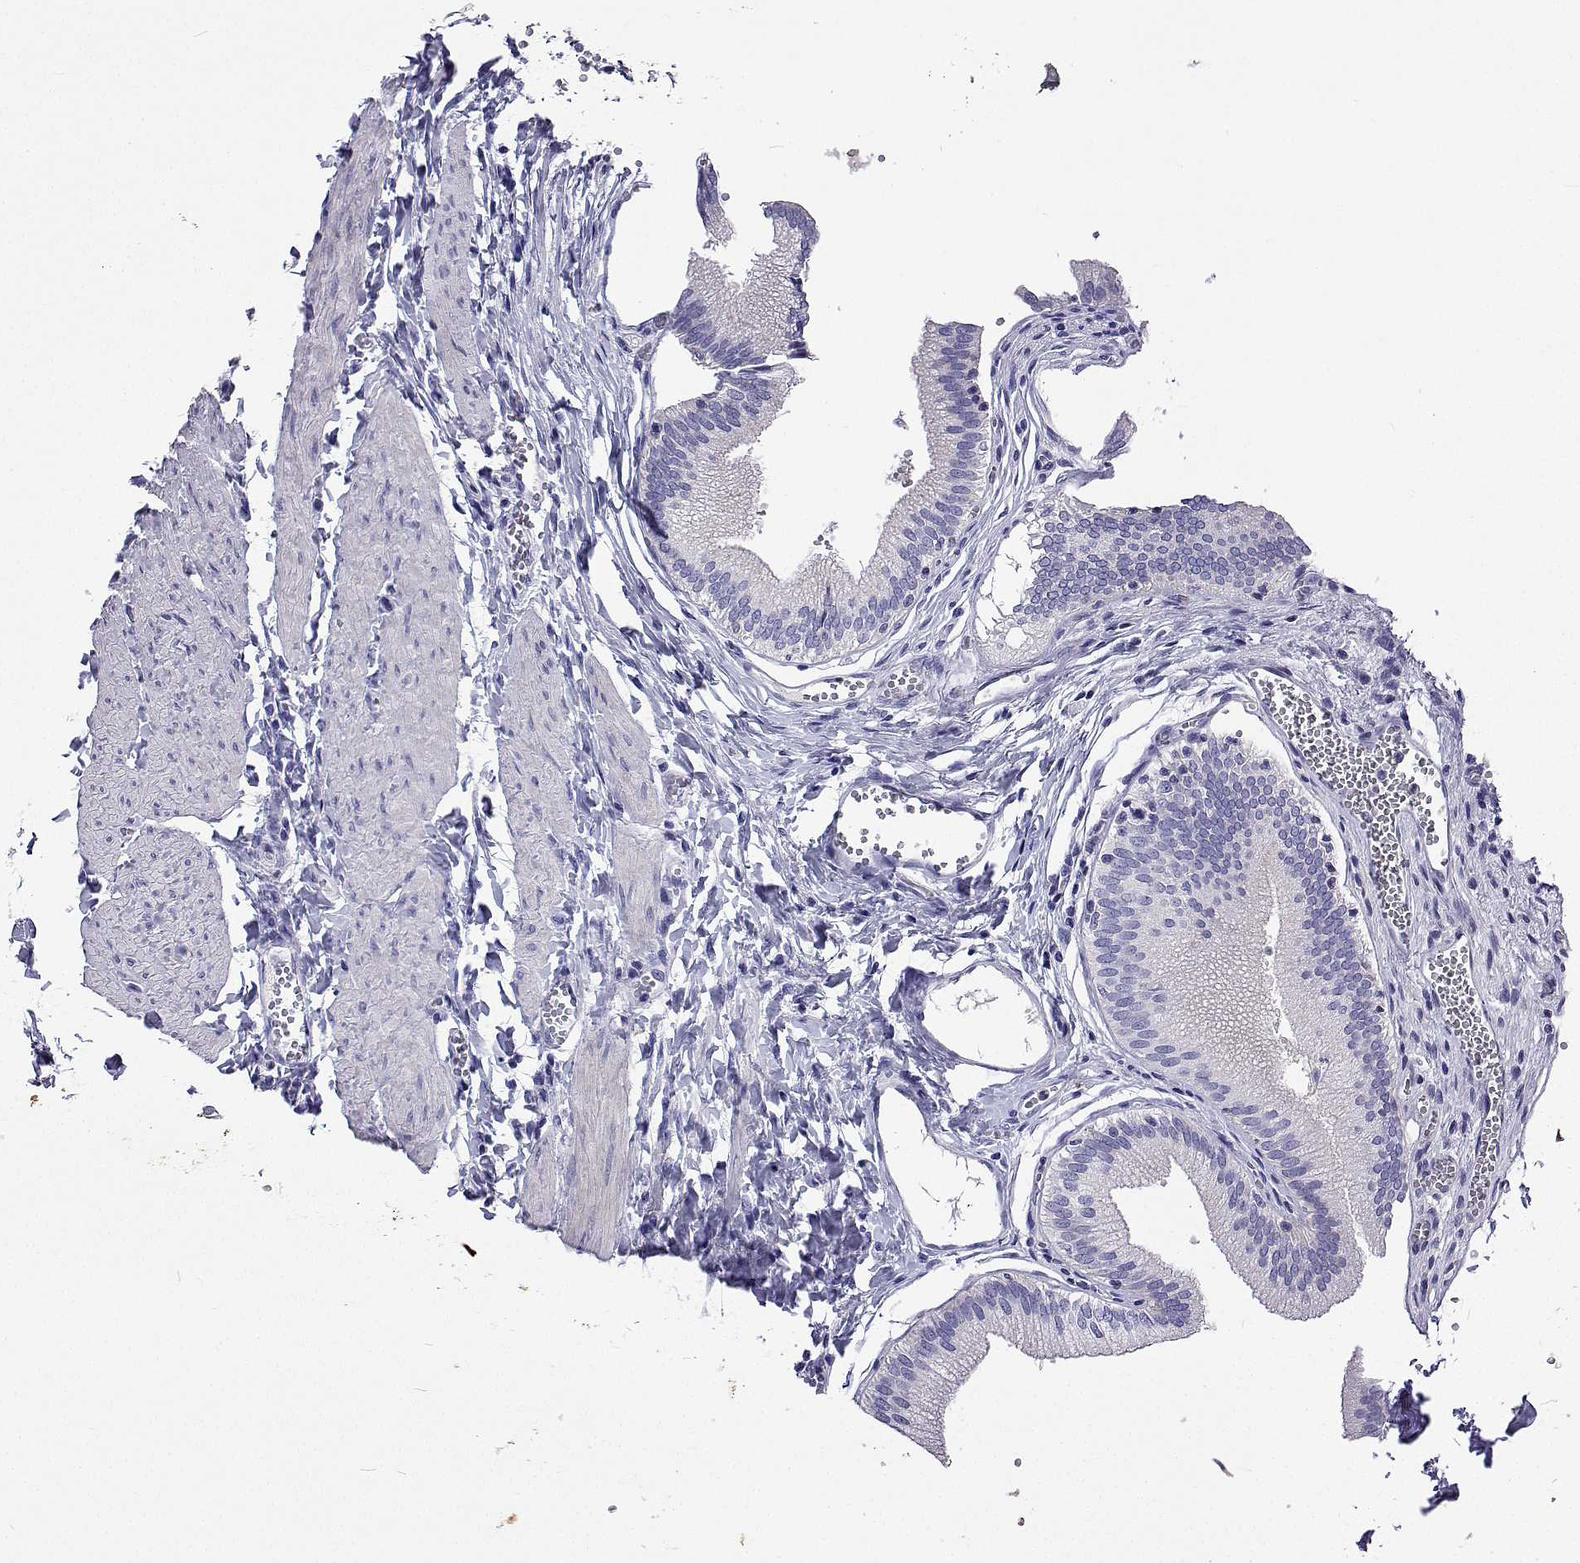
{"staining": {"intensity": "negative", "quantity": "none", "location": "none"}, "tissue": "gallbladder", "cell_type": "Glandular cells", "image_type": "normal", "snomed": [{"axis": "morphology", "description": "Normal tissue, NOS"}, {"axis": "topography", "description": "Gallbladder"}, {"axis": "topography", "description": "Peripheral nerve tissue"}], "caption": "DAB (3,3'-diaminobenzidine) immunohistochemical staining of benign human gallbladder demonstrates no significant staining in glandular cells. The staining is performed using DAB brown chromogen with nuclei counter-stained in using hematoxylin.", "gene": "UMODL1", "patient": {"sex": "male", "age": 17}}